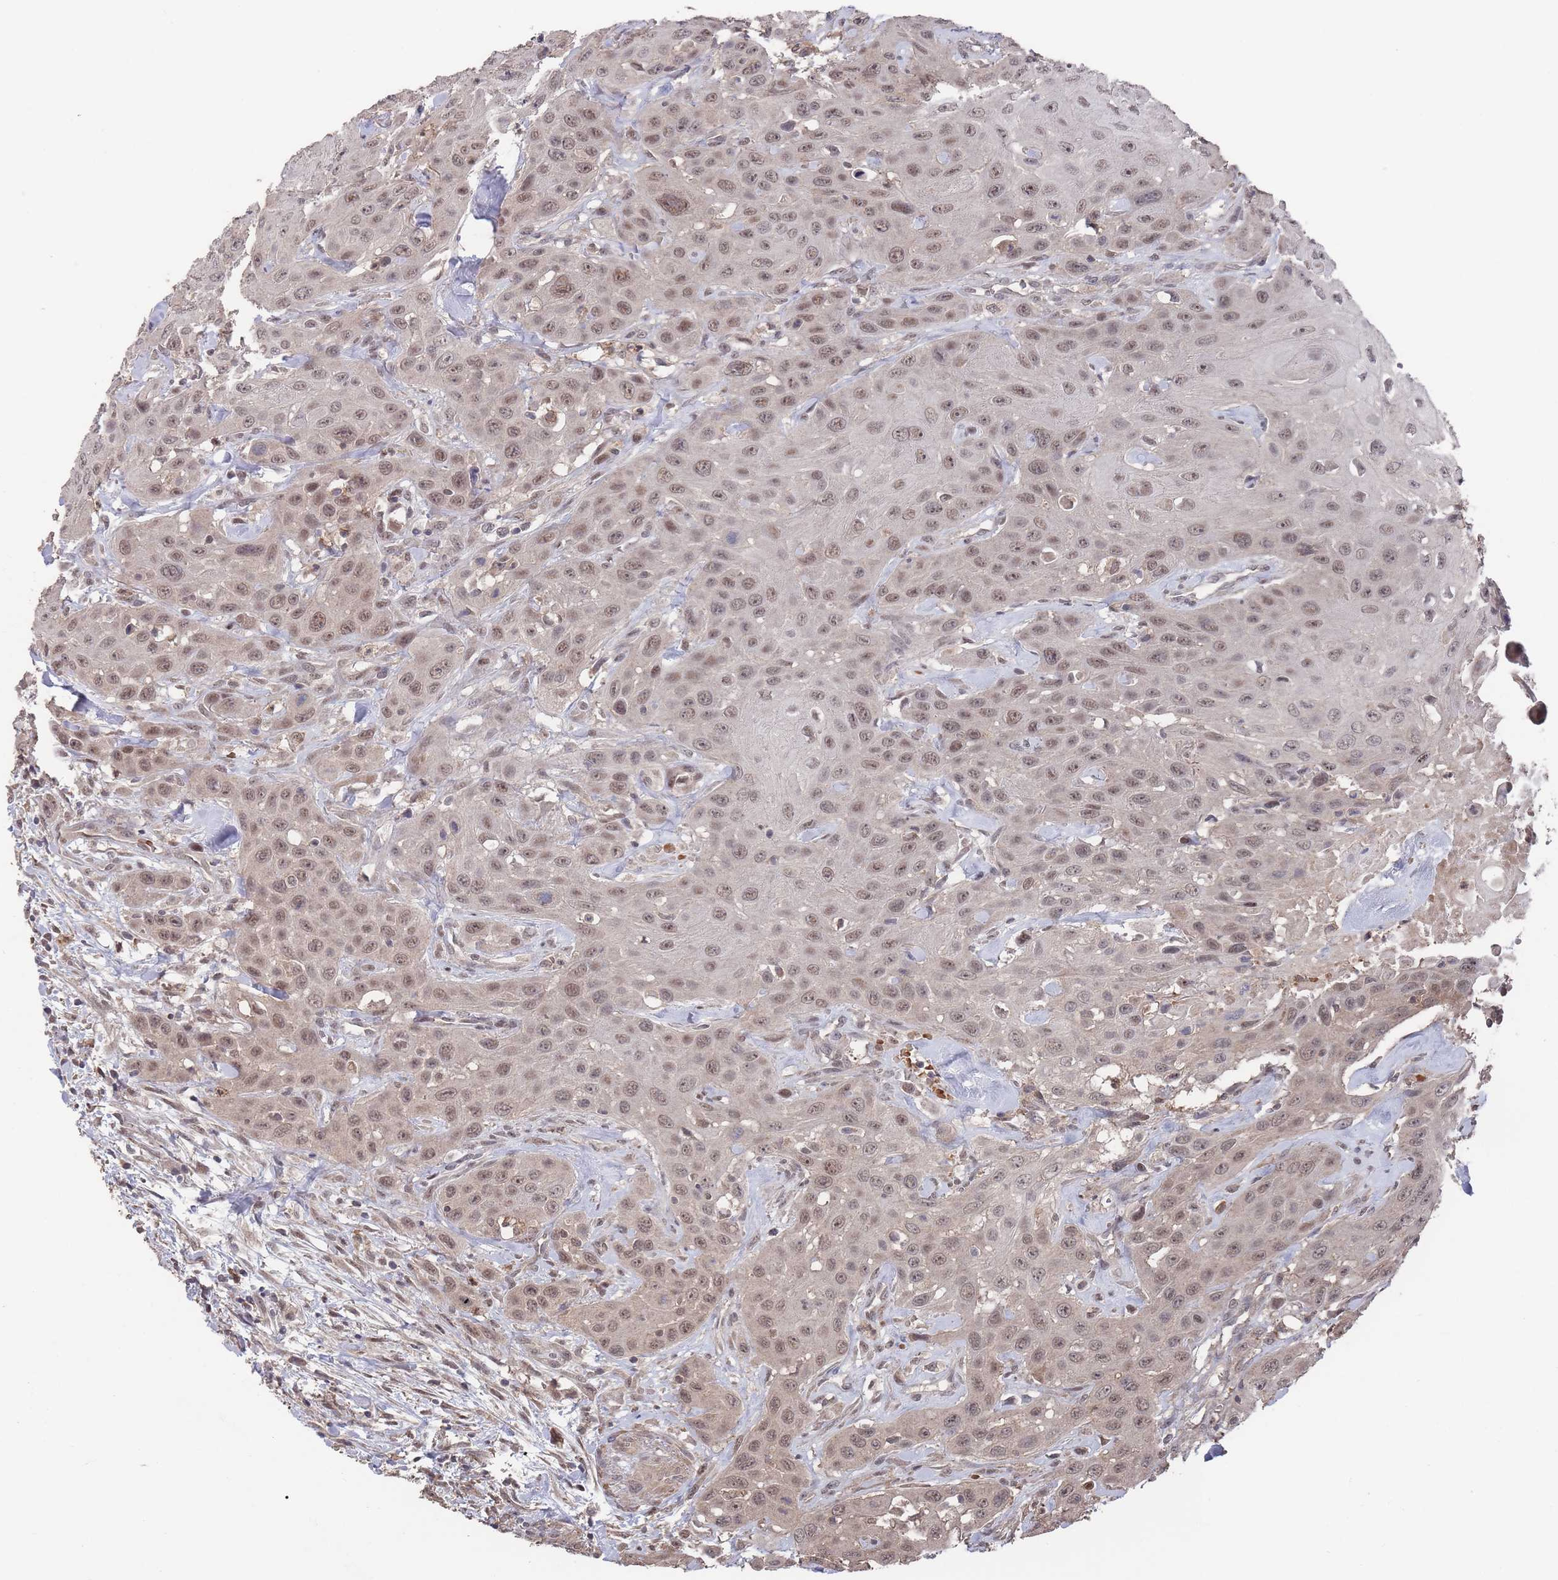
{"staining": {"intensity": "moderate", "quantity": ">75%", "location": "nuclear"}, "tissue": "head and neck cancer", "cell_type": "Tumor cells", "image_type": "cancer", "snomed": [{"axis": "morphology", "description": "Squamous cell carcinoma, NOS"}, {"axis": "topography", "description": "Head-Neck"}], "caption": "Protein analysis of squamous cell carcinoma (head and neck) tissue shows moderate nuclear expression in approximately >75% of tumor cells. Nuclei are stained in blue.", "gene": "SF3B1", "patient": {"sex": "male", "age": 81}}